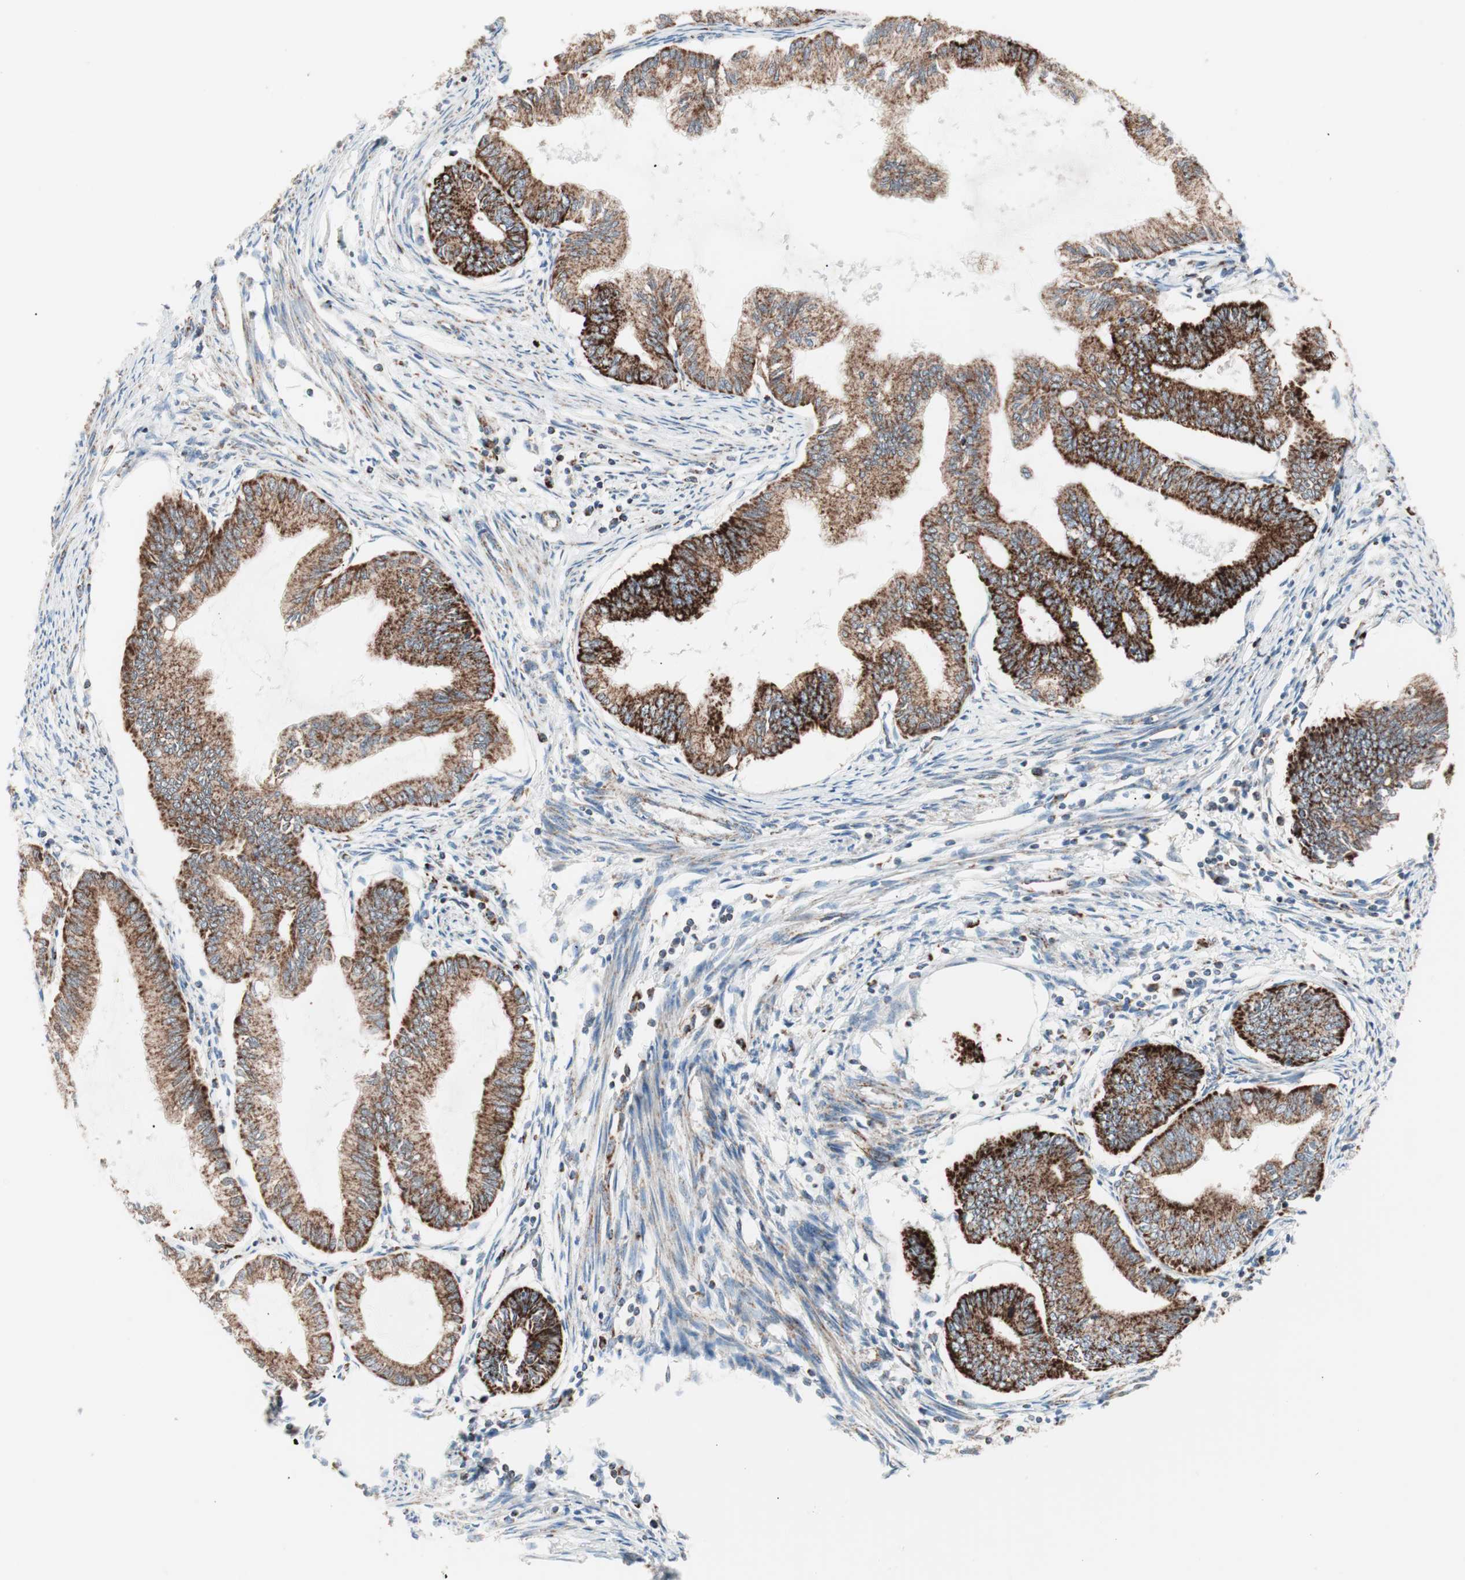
{"staining": {"intensity": "strong", "quantity": ">75%", "location": "cytoplasmic/membranous"}, "tissue": "endometrial cancer", "cell_type": "Tumor cells", "image_type": "cancer", "snomed": [{"axis": "morphology", "description": "Adenocarcinoma, NOS"}, {"axis": "topography", "description": "Endometrium"}], "caption": "Tumor cells display high levels of strong cytoplasmic/membranous positivity in about >75% of cells in human endometrial adenocarcinoma.", "gene": "TOMM20", "patient": {"sex": "female", "age": 86}}